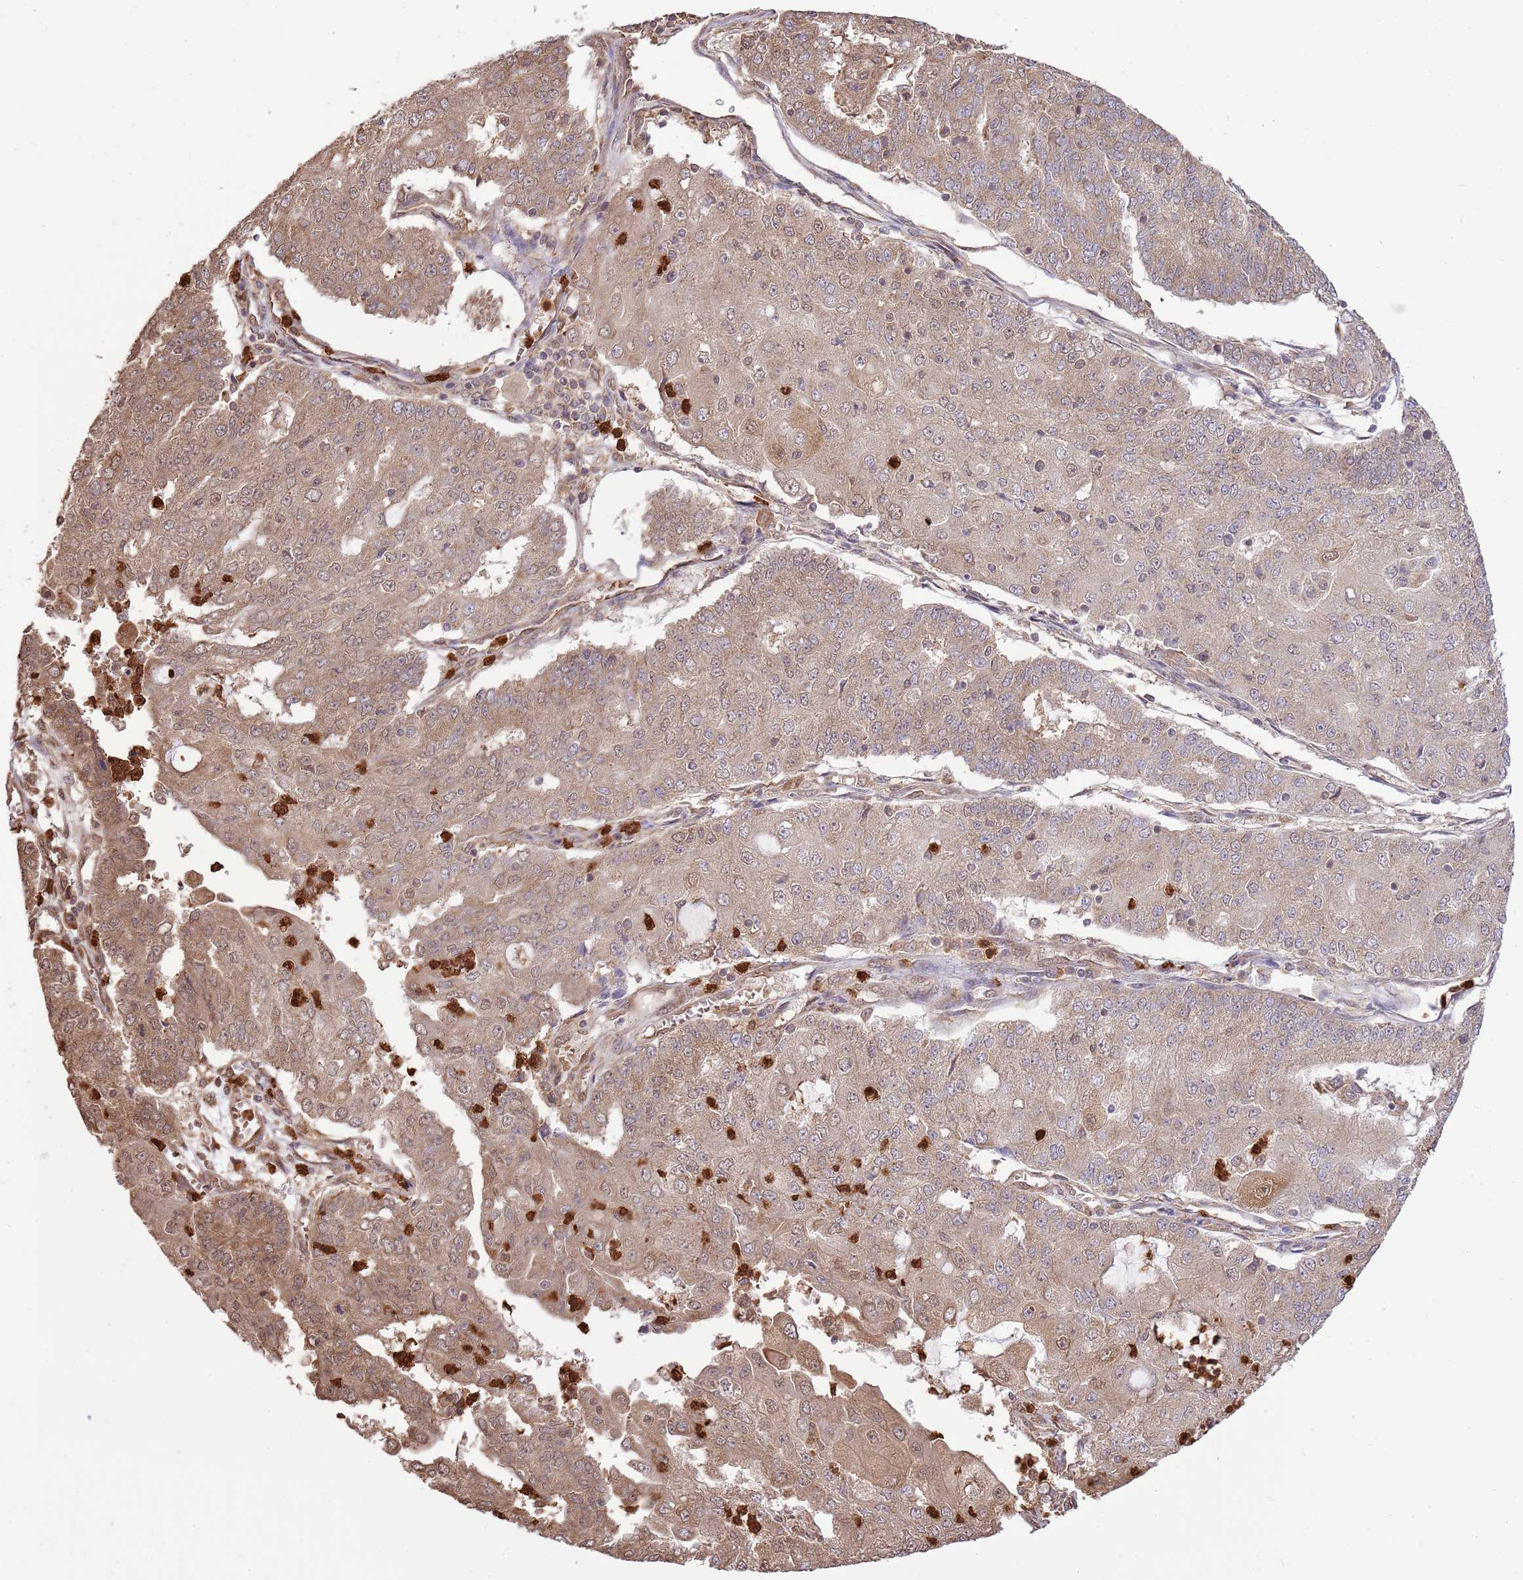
{"staining": {"intensity": "moderate", "quantity": "25%-75%", "location": "cytoplasmic/membranous"}, "tissue": "endometrial cancer", "cell_type": "Tumor cells", "image_type": "cancer", "snomed": [{"axis": "morphology", "description": "Adenocarcinoma, NOS"}, {"axis": "topography", "description": "Endometrium"}], "caption": "Endometrial adenocarcinoma tissue exhibits moderate cytoplasmic/membranous expression in about 25%-75% of tumor cells, visualized by immunohistochemistry.", "gene": "AMIGO1", "patient": {"sex": "female", "age": 56}}